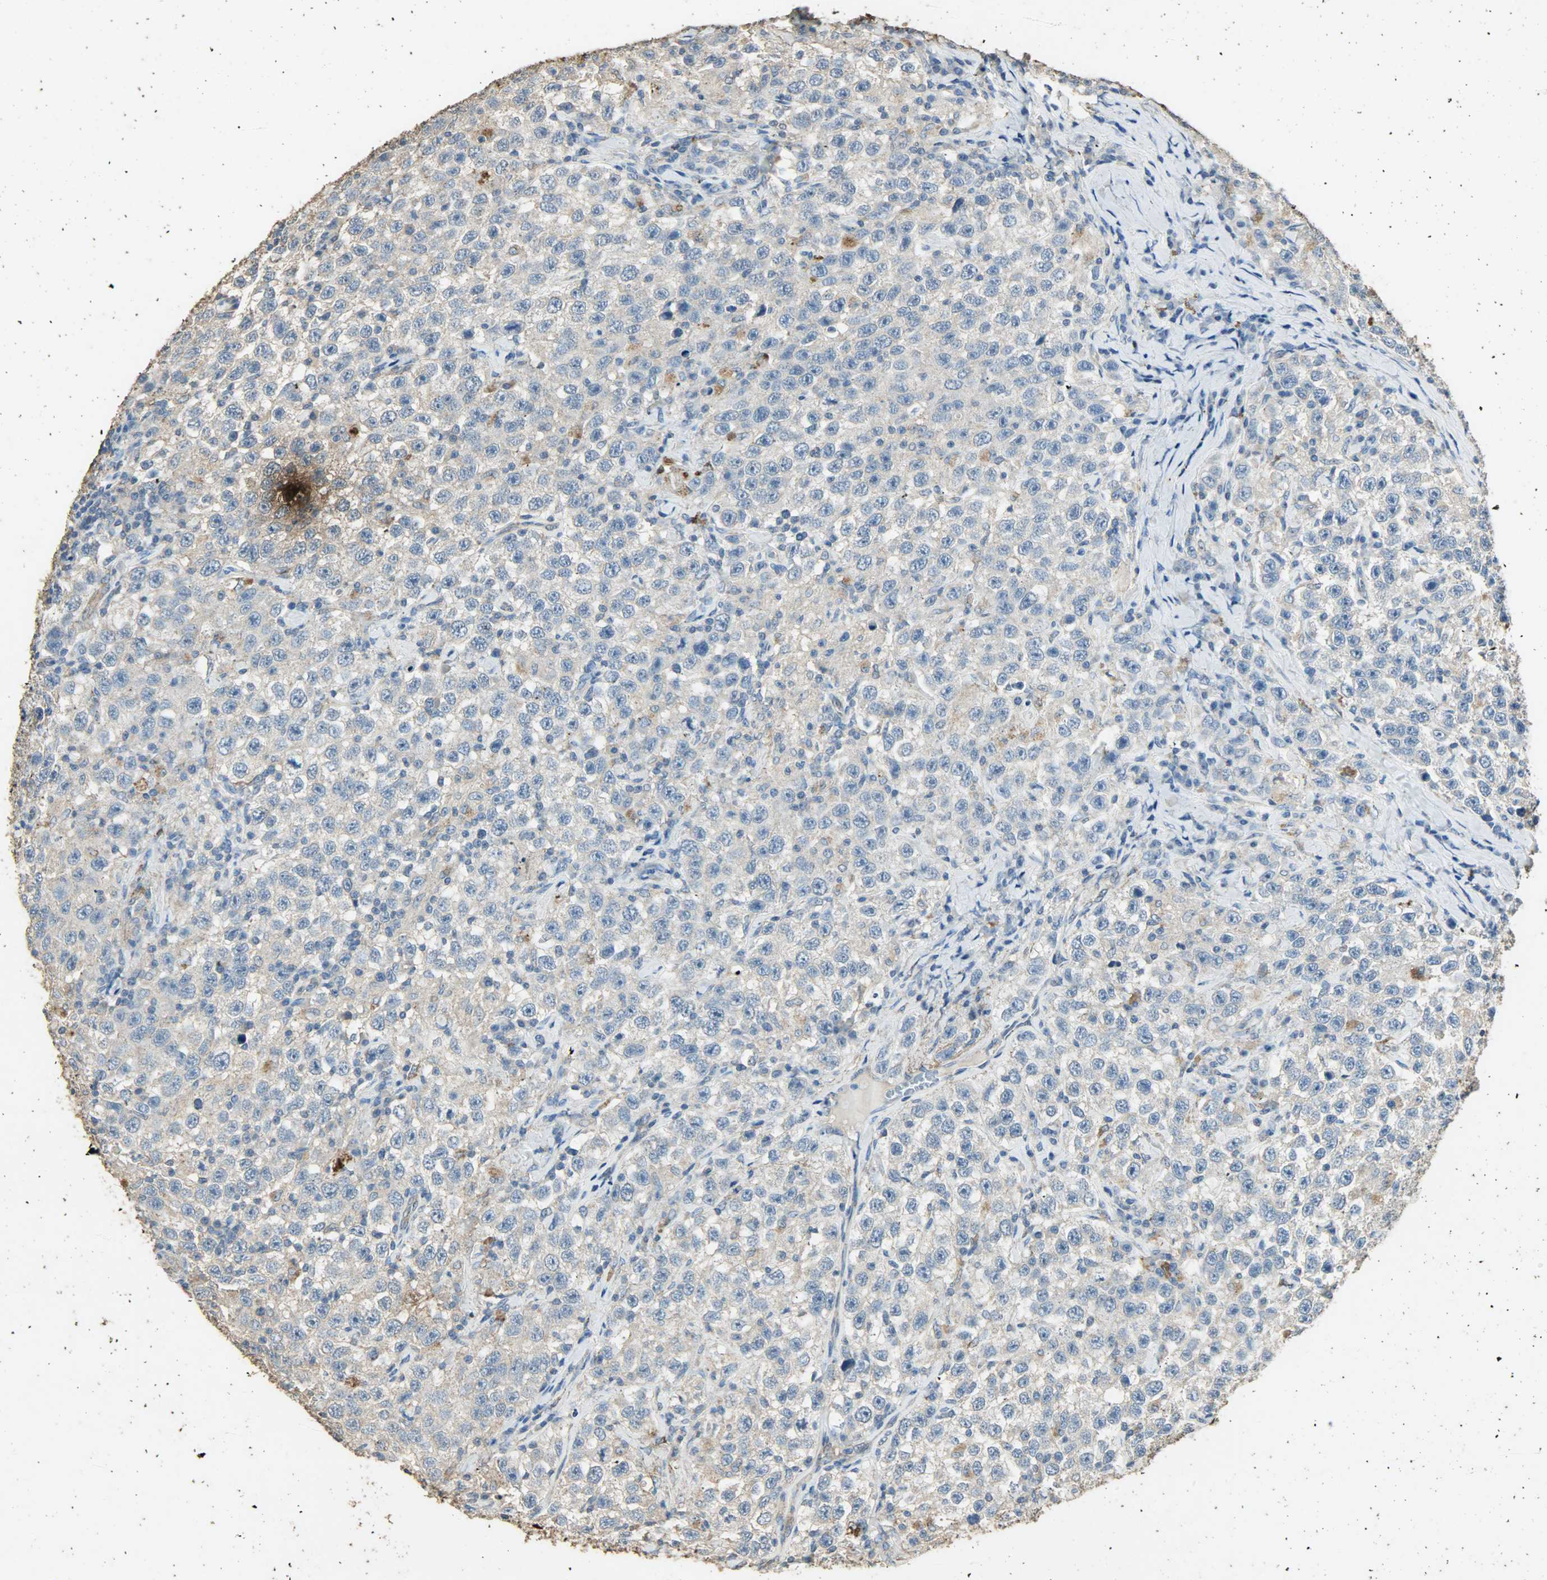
{"staining": {"intensity": "weak", "quantity": "<25%", "location": "cytoplasmic/membranous"}, "tissue": "testis cancer", "cell_type": "Tumor cells", "image_type": "cancer", "snomed": [{"axis": "morphology", "description": "Seminoma, NOS"}, {"axis": "topography", "description": "Testis"}], "caption": "Human seminoma (testis) stained for a protein using immunohistochemistry (IHC) reveals no expression in tumor cells.", "gene": "ASB9", "patient": {"sex": "male", "age": 41}}